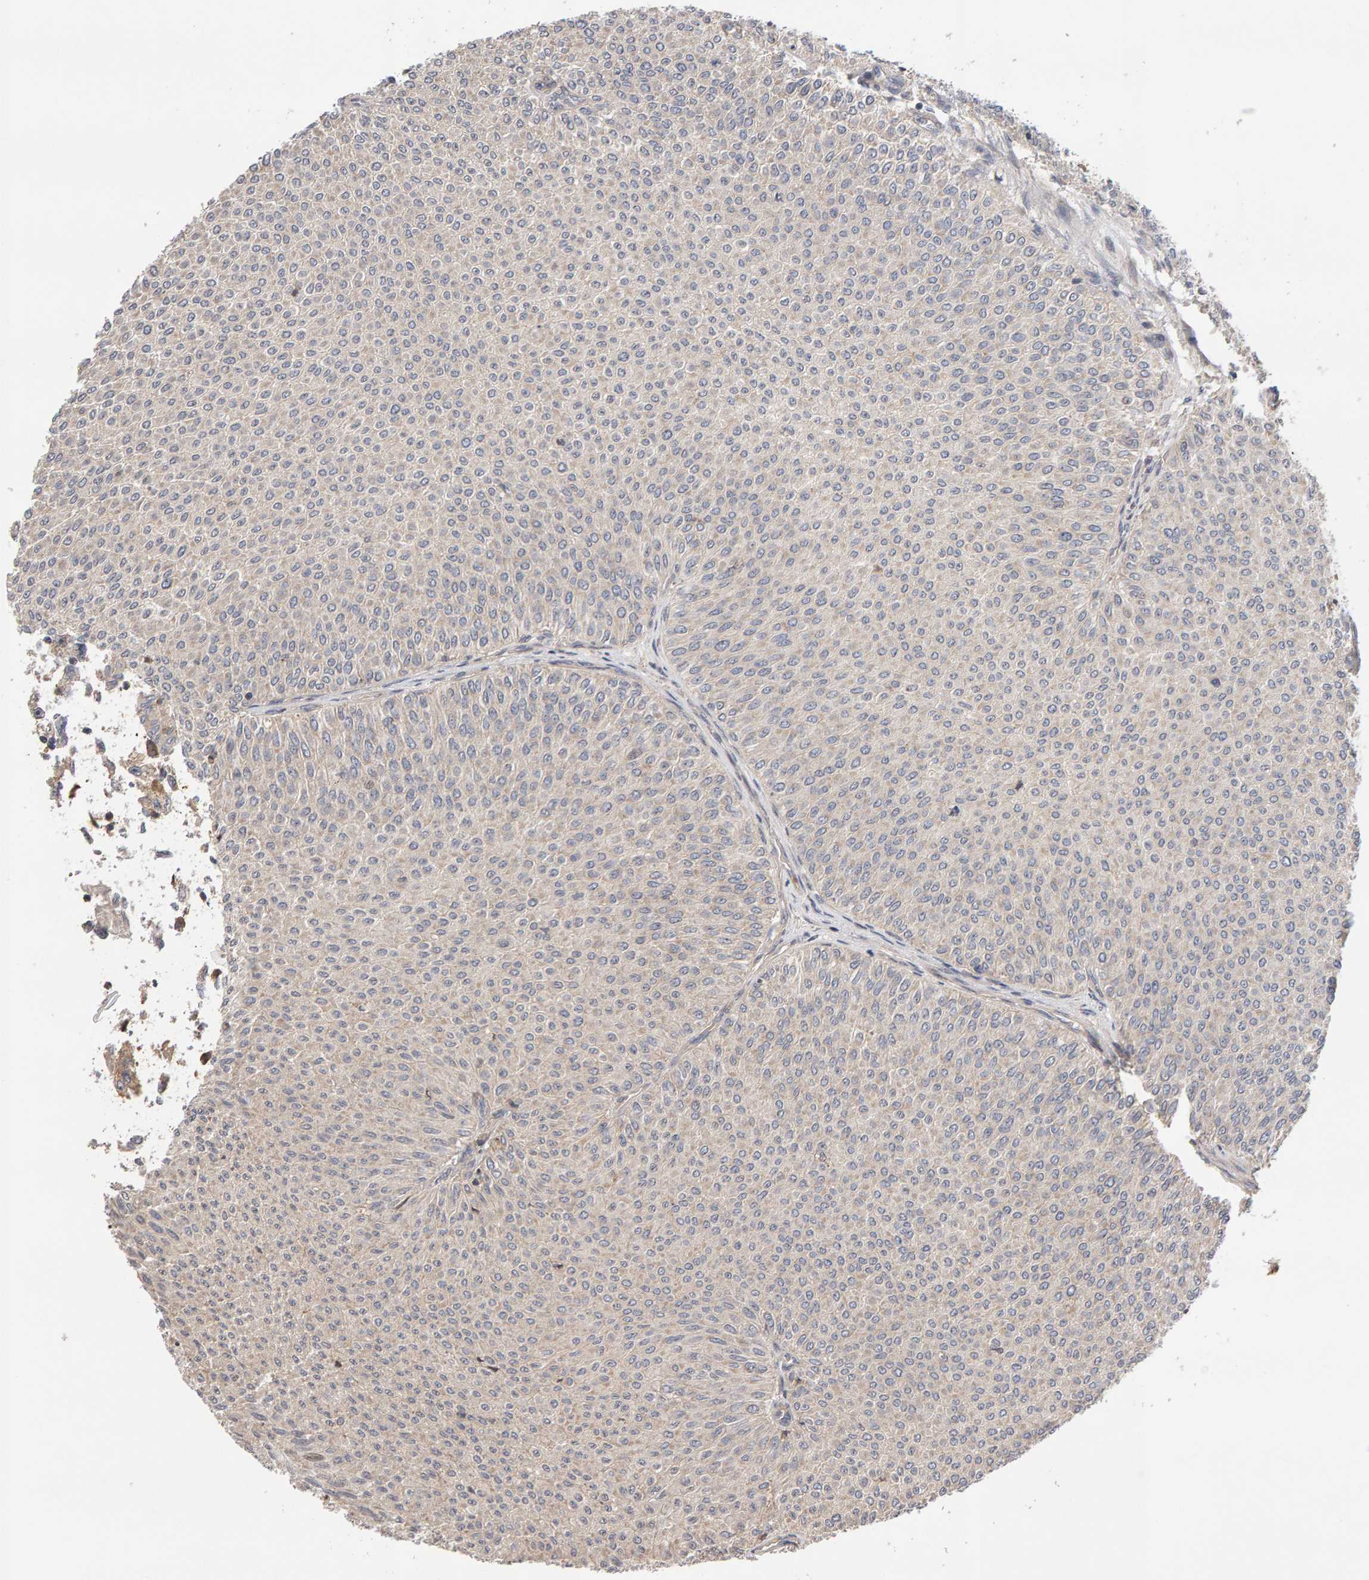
{"staining": {"intensity": "weak", "quantity": "<25%", "location": "cytoplasmic/membranous"}, "tissue": "urothelial cancer", "cell_type": "Tumor cells", "image_type": "cancer", "snomed": [{"axis": "morphology", "description": "Urothelial carcinoma, Low grade"}, {"axis": "topography", "description": "Urinary bladder"}], "caption": "The image displays no significant staining in tumor cells of urothelial carcinoma (low-grade).", "gene": "LZTS1", "patient": {"sex": "male", "age": 78}}